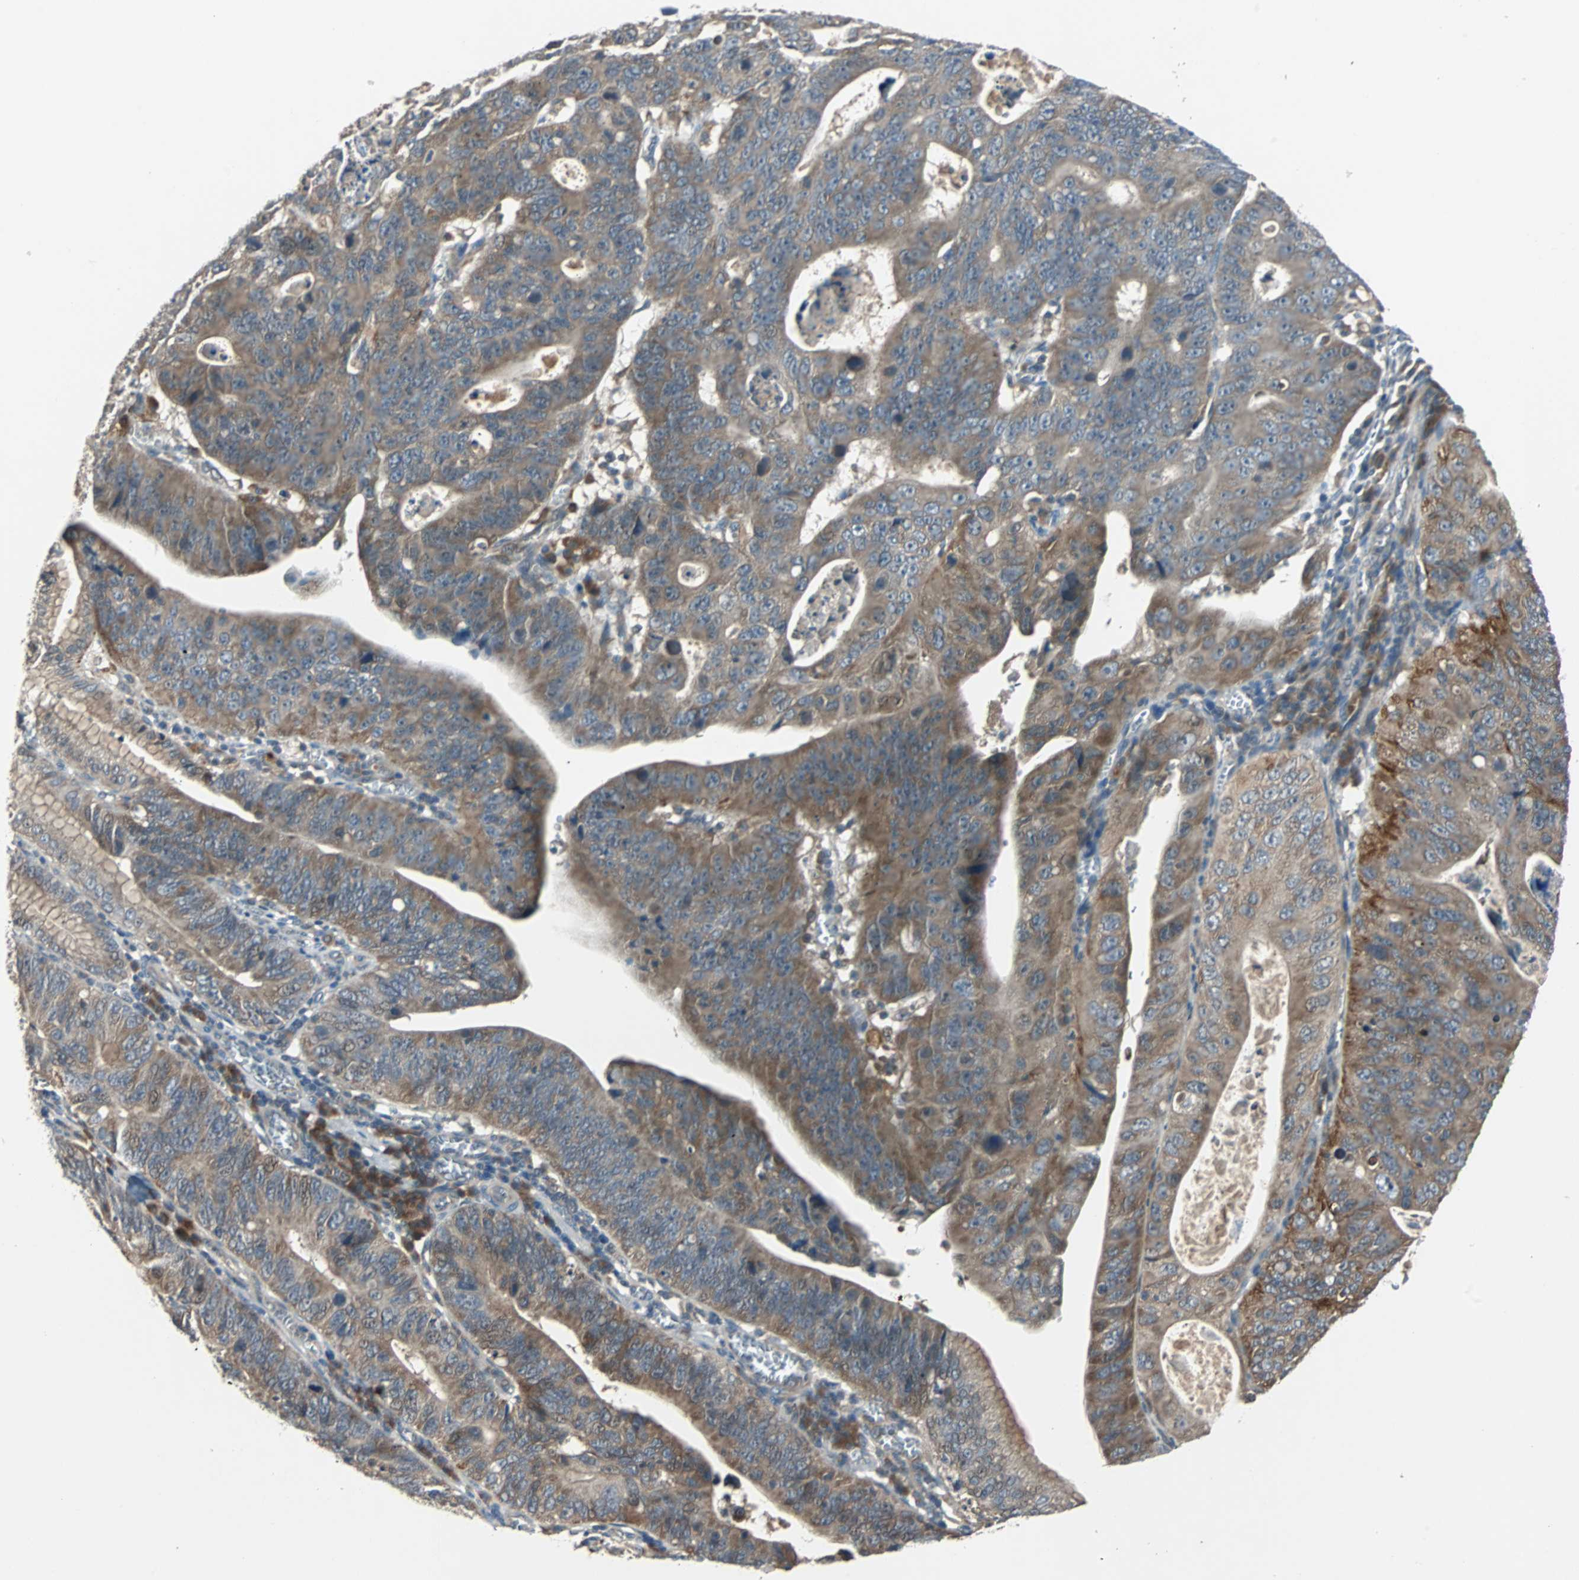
{"staining": {"intensity": "moderate", "quantity": ">75%", "location": "cytoplasmic/membranous"}, "tissue": "stomach cancer", "cell_type": "Tumor cells", "image_type": "cancer", "snomed": [{"axis": "morphology", "description": "Adenocarcinoma, NOS"}, {"axis": "topography", "description": "Stomach"}], "caption": "This histopathology image demonstrates stomach adenocarcinoma stained with immunohistochemistry to label a protein in brown. The cytoplasmic/membranous of tumor cells show moderate positivity for the protein. Nuclei are counter-stained blue.", "gene": "ARF1", "patient": {"sex": "male", "age": 59}}